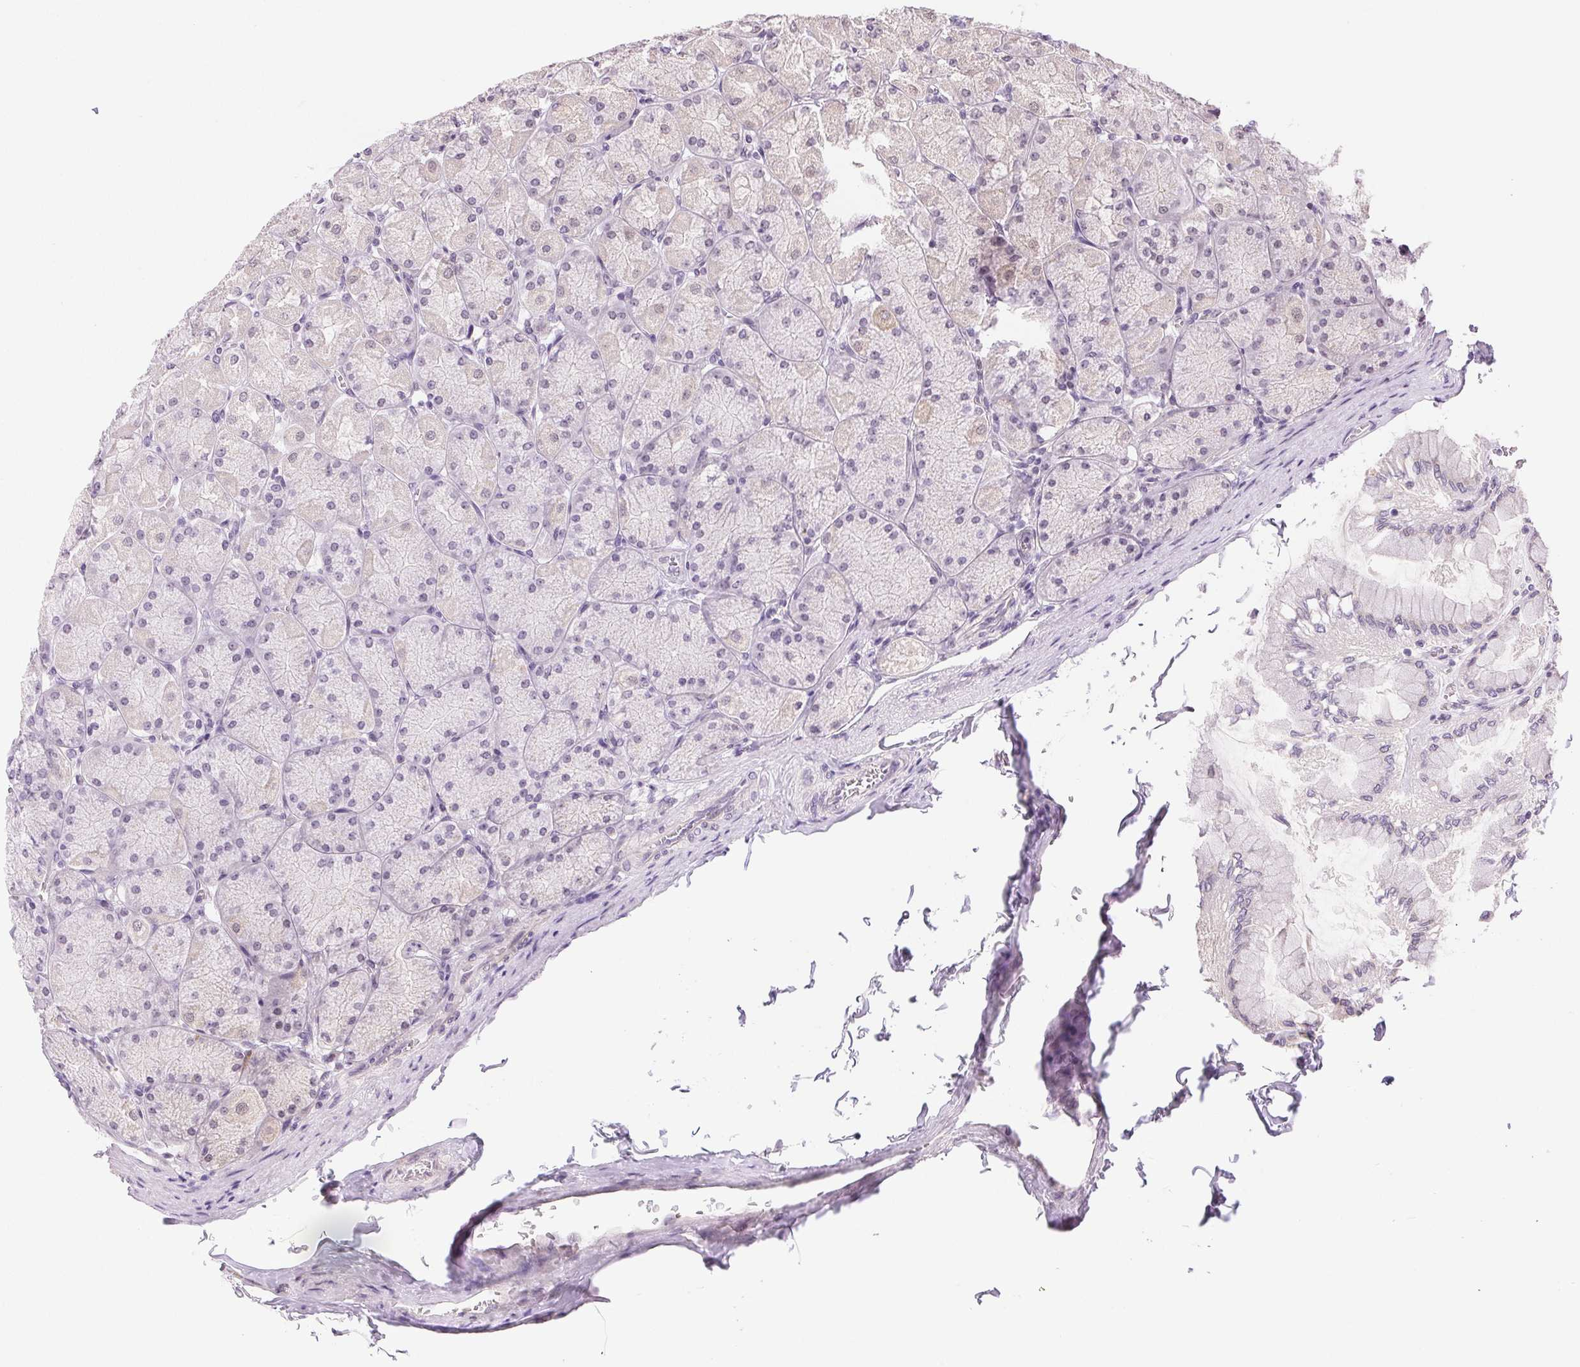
{"staining": {"intensity": "negative", "quantity": "none", "location": "none"}, "tissue": "stomach", "cell_type": "Glandular cells", "image_type": "normal", "snomed": [{"axis": "morphology", "description": "Normal tissue, NOS"}, {"axis": "topography", "description": "Stomach, upper"}], "caption": "Immunohistochemical staining of normal human stomach displays no significant positivity in glandular cells.", "gene": "GRHL3", "patient": {"sex": "female", "age": 56}}